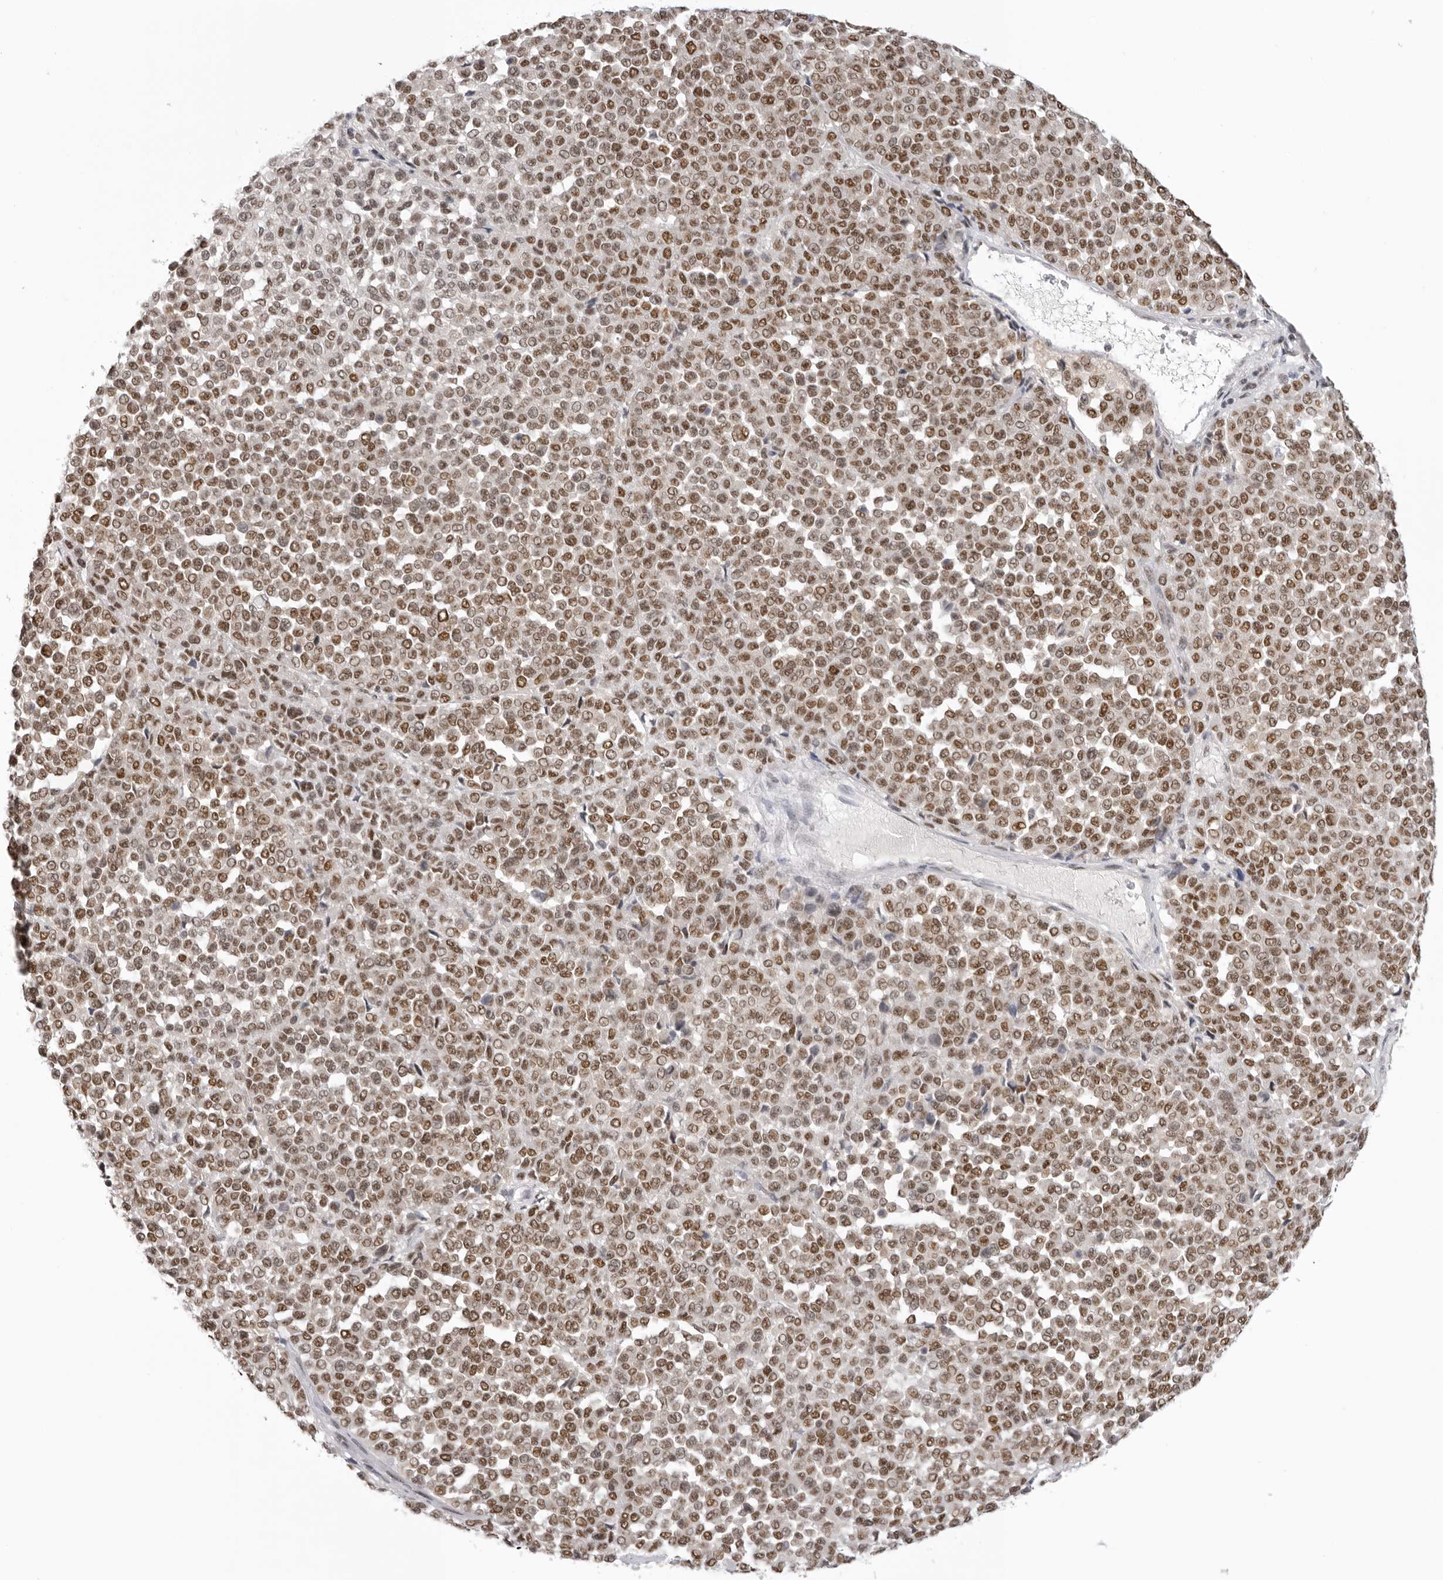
{"staining": {"intensity": "moderate", "quantity": ">75%", "location": "nuclear"}, "tissue": "melanoma", "cell_type": "Tumor cells", "image_type": "cancer", "snomed": [{"axis": "morphology", "description": "Malignant melanoma, Metastatic site"}, {"axis": "topography", "description": "Pancreas"}], "caption": "DAB (3,3'-diaminobenzidine) immunohistochemical staining of human melanoma exhibits moderate nuclear protein staining in approximately >75% of tumor cells.", "gene": "RPA2", "patient": {"sex": "female", "age": 30}}